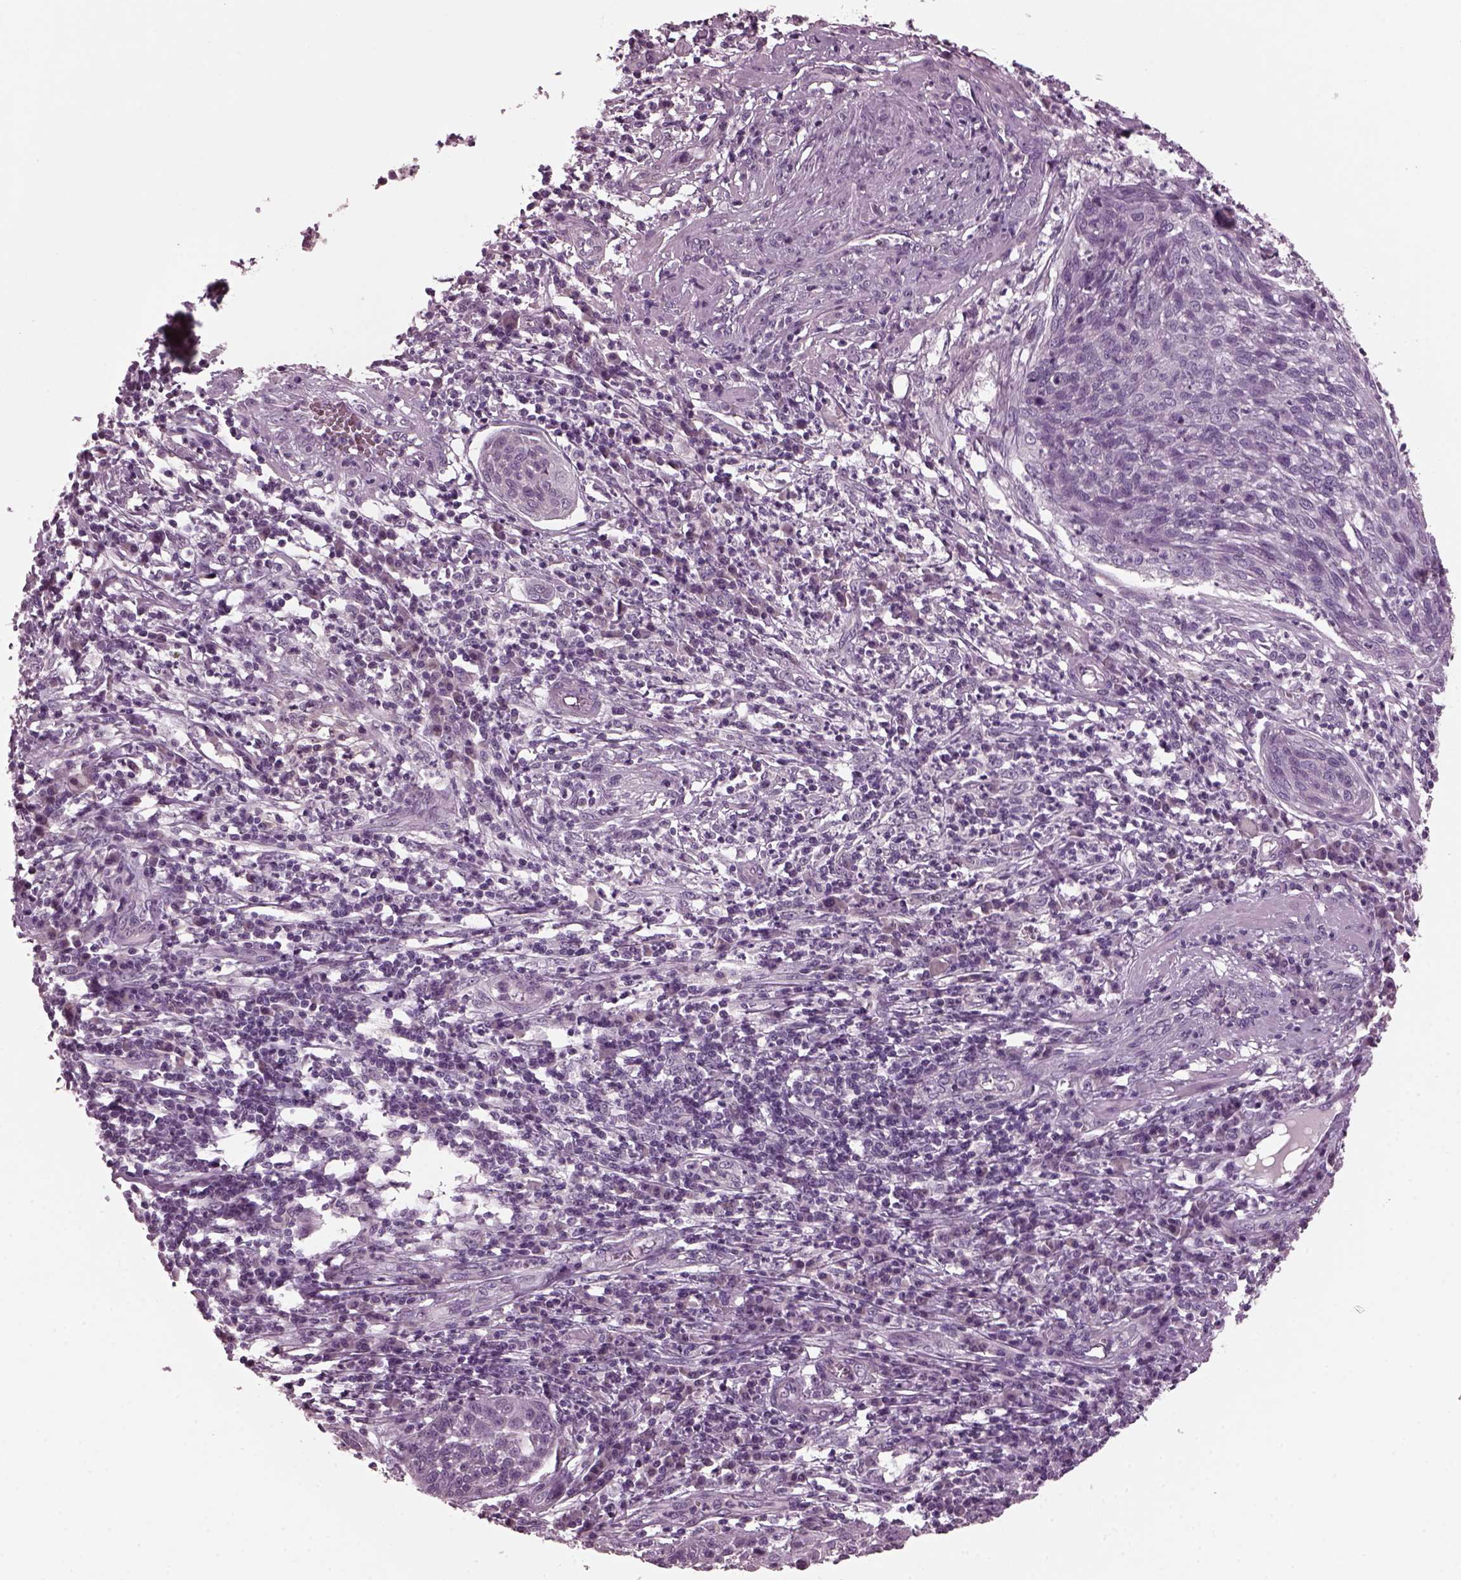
{"staining": {"intensity": "negative", "quantity": "none", "location": "none"}, "tissue": "cervical cancer", "cell_type": "Tumor cells", "image_type": "cancer", "snomed": [{"axis": "morphology", "description": "Squamous cell carcinoma, NOS"}, {"axis": "topography", "description": "Cervix"}], "caption": "High power microscopy micrograph of an immunohistochemistry (IHC) micrograph of squamous cell carcinoma (cervical), revealing no significant expression in tumor cells.", "gene": "CLCN4", "patient": {"sex": "female", "age": 34}}